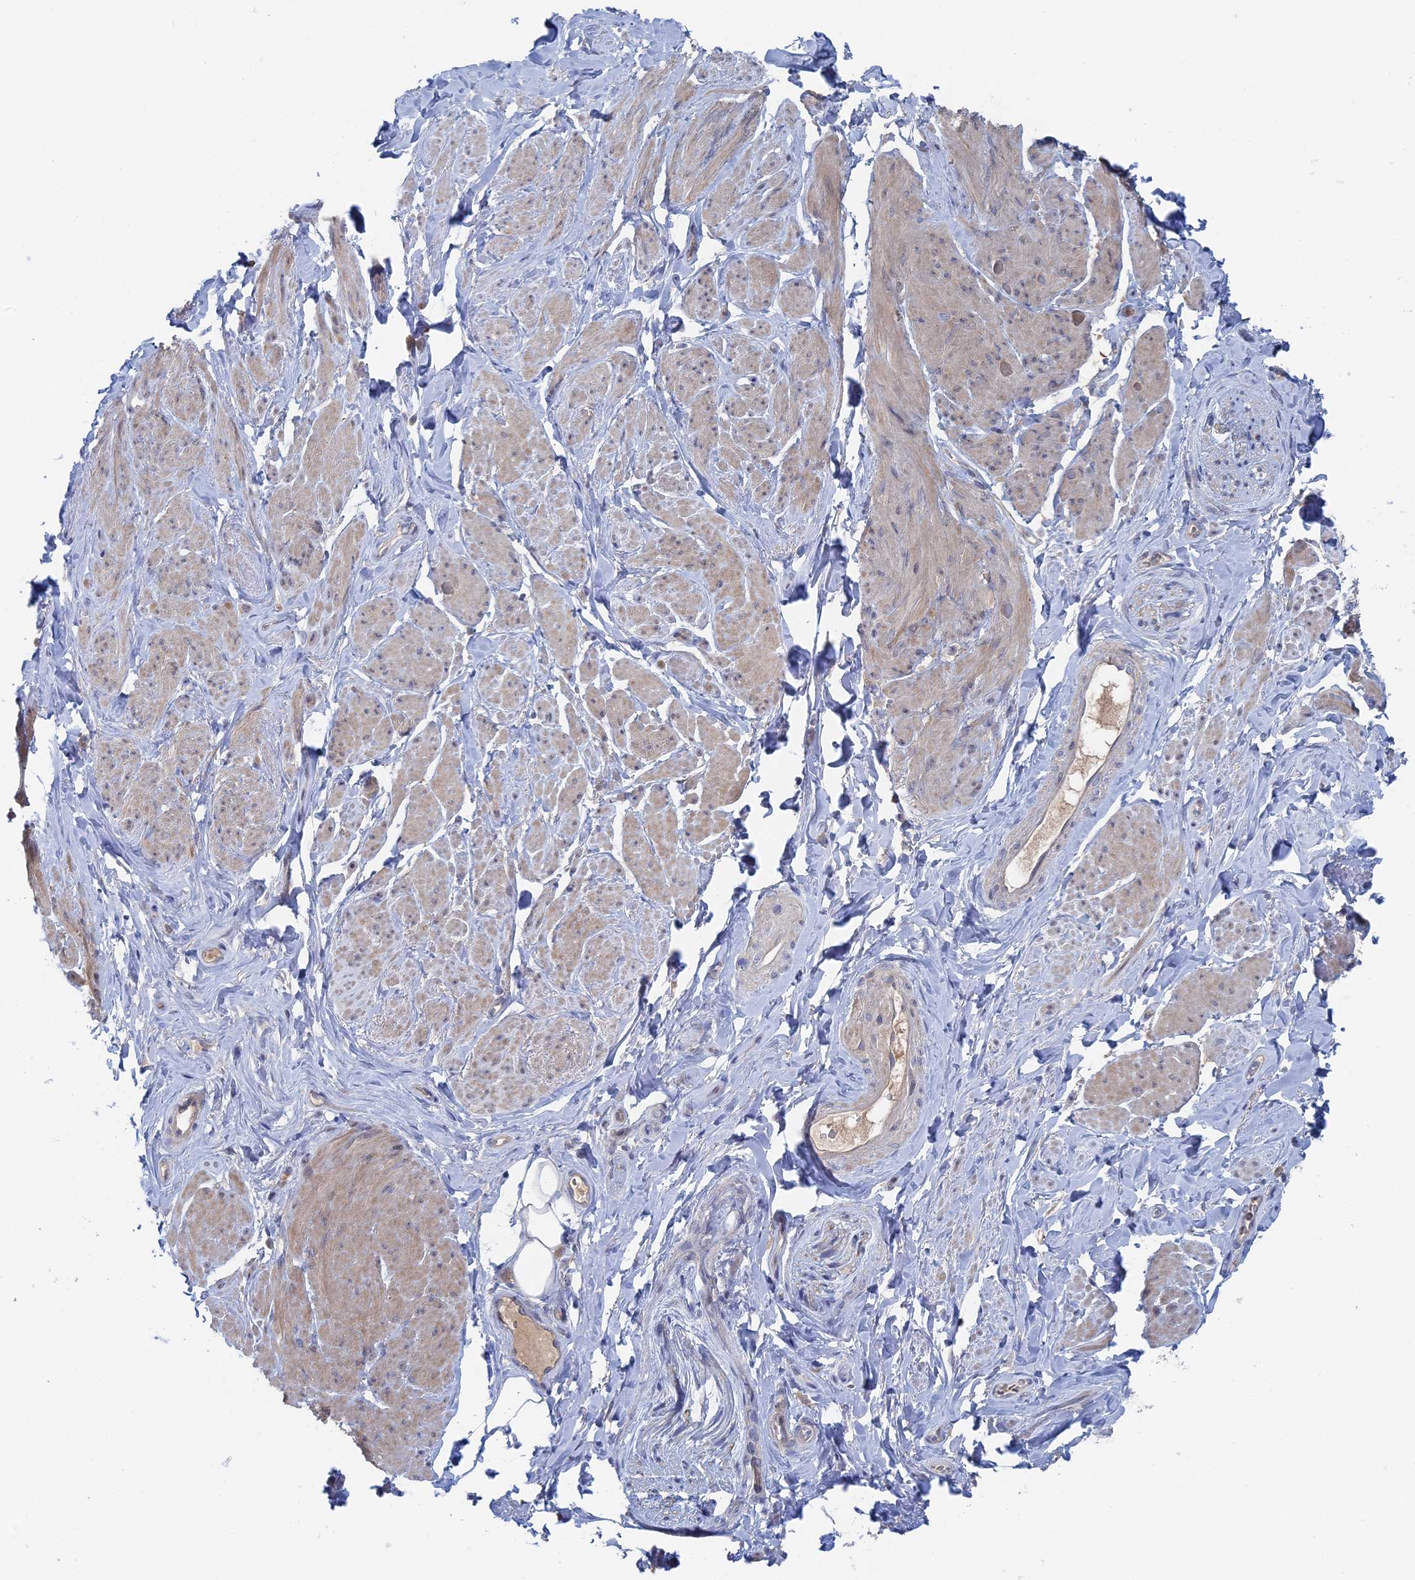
{"staining": {"intensity": "negative", "quantity": "none", "location": "none"}, "tissue": "smooth muscle", "cell_type": "Smooth muscle cells", "image_type": "normal", "snomed": [{"axis": "morphology", "description": "Normal tissue, NOS"}, {"axis": "topography", "description": "Smooth muscle"}, {"axis": "topography", "description": "Peripheral nerve tissue"}], "caption": "Immunohistochemical staining of normal human smooth muscle shows no significant staining in smooth muscle cells.", "gene": "IRGQ", "patient": {"sex": "male", "age": 69}}